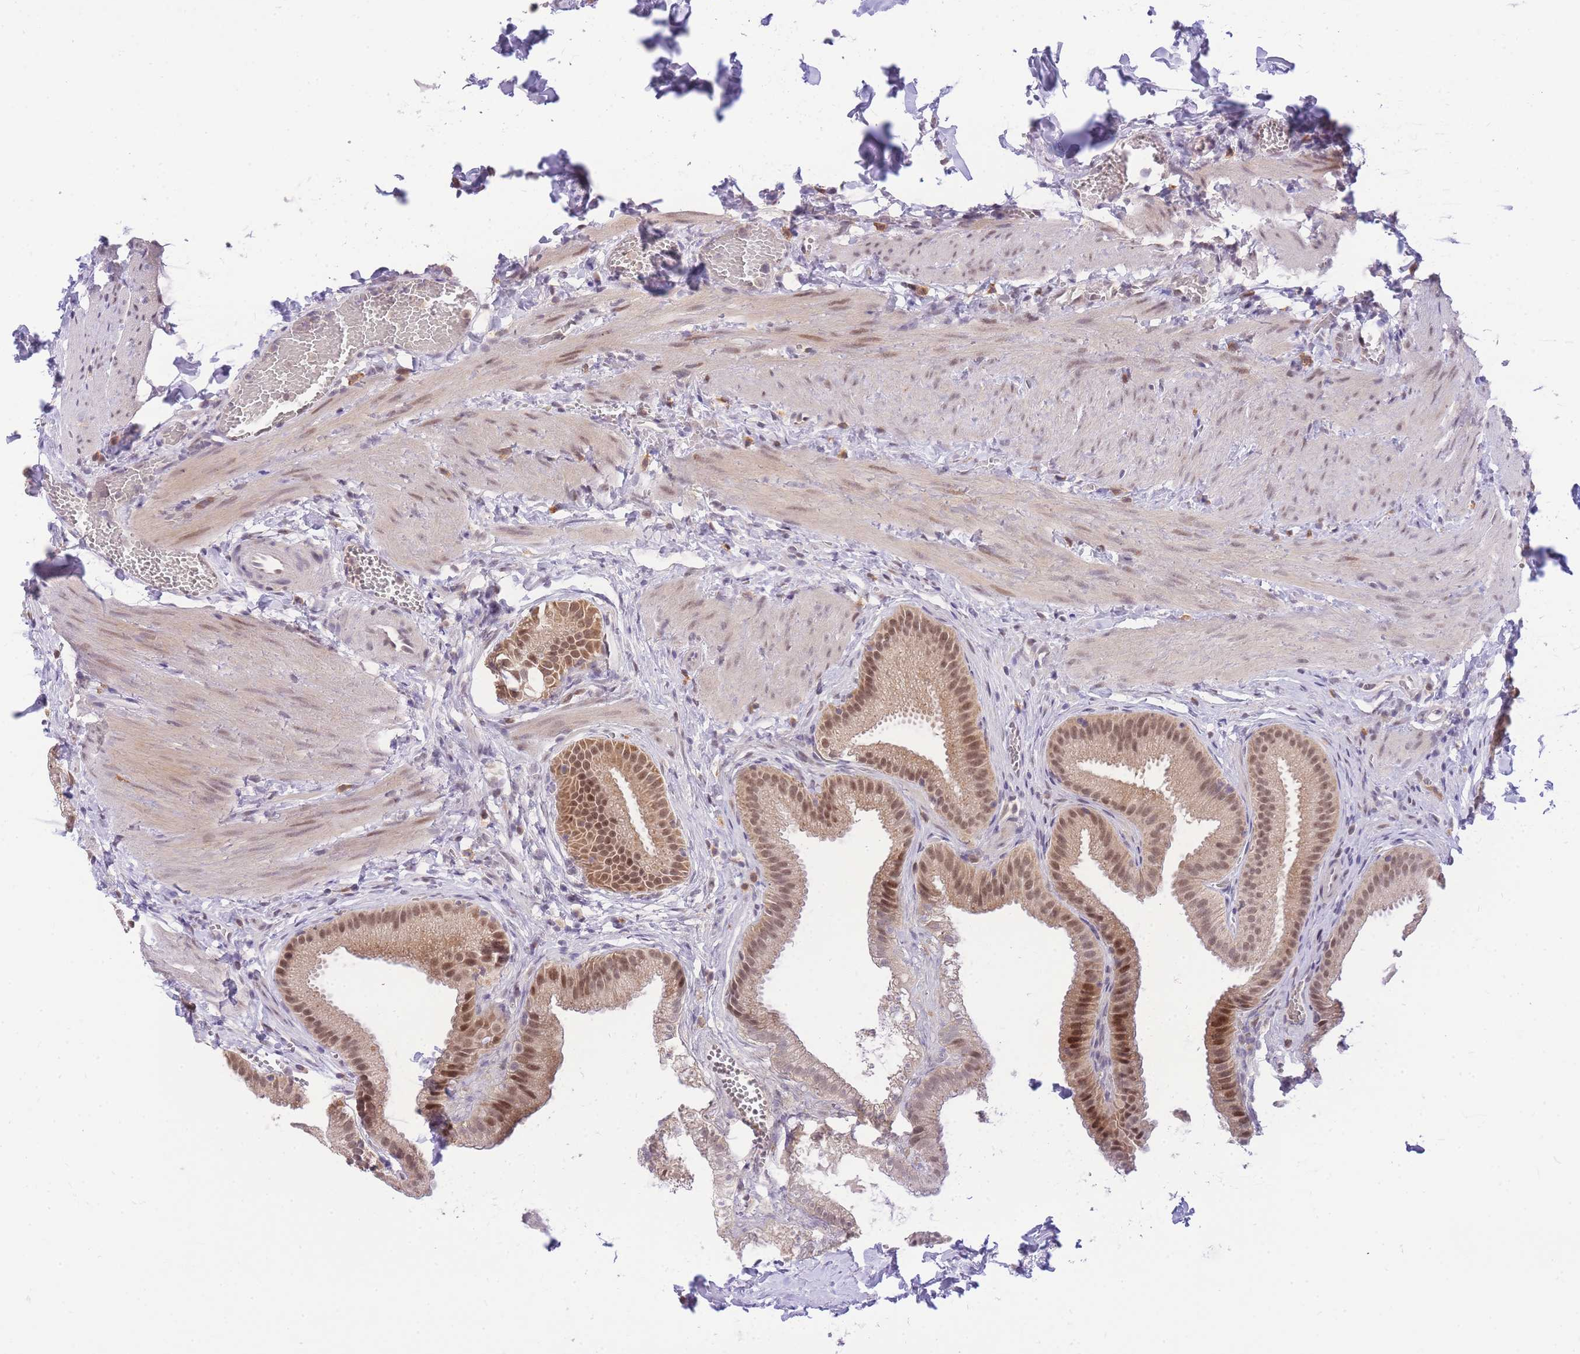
{"staining": {"intensity": "moderate", "quantity": ">75%", "location": "cytoplasmic/membranous,nuclear"}, "tissue": "gallbladder", "cell_type": "Glandular cells", "image_type": "normal", "snomed": [{"axis": "morphology", "description": "Normal tissue, NOS"}, {"axis": "topography", "description": "Gallbladder"}], "caption": "IHC (DAB) staining of benign human gallbladder exhibits moderate cytoplasmic/membranous,nuclear protein expression in about >75% of glandular cells.", "gene": "PUS10", "patient": {"sex": "male", "age": 38}}